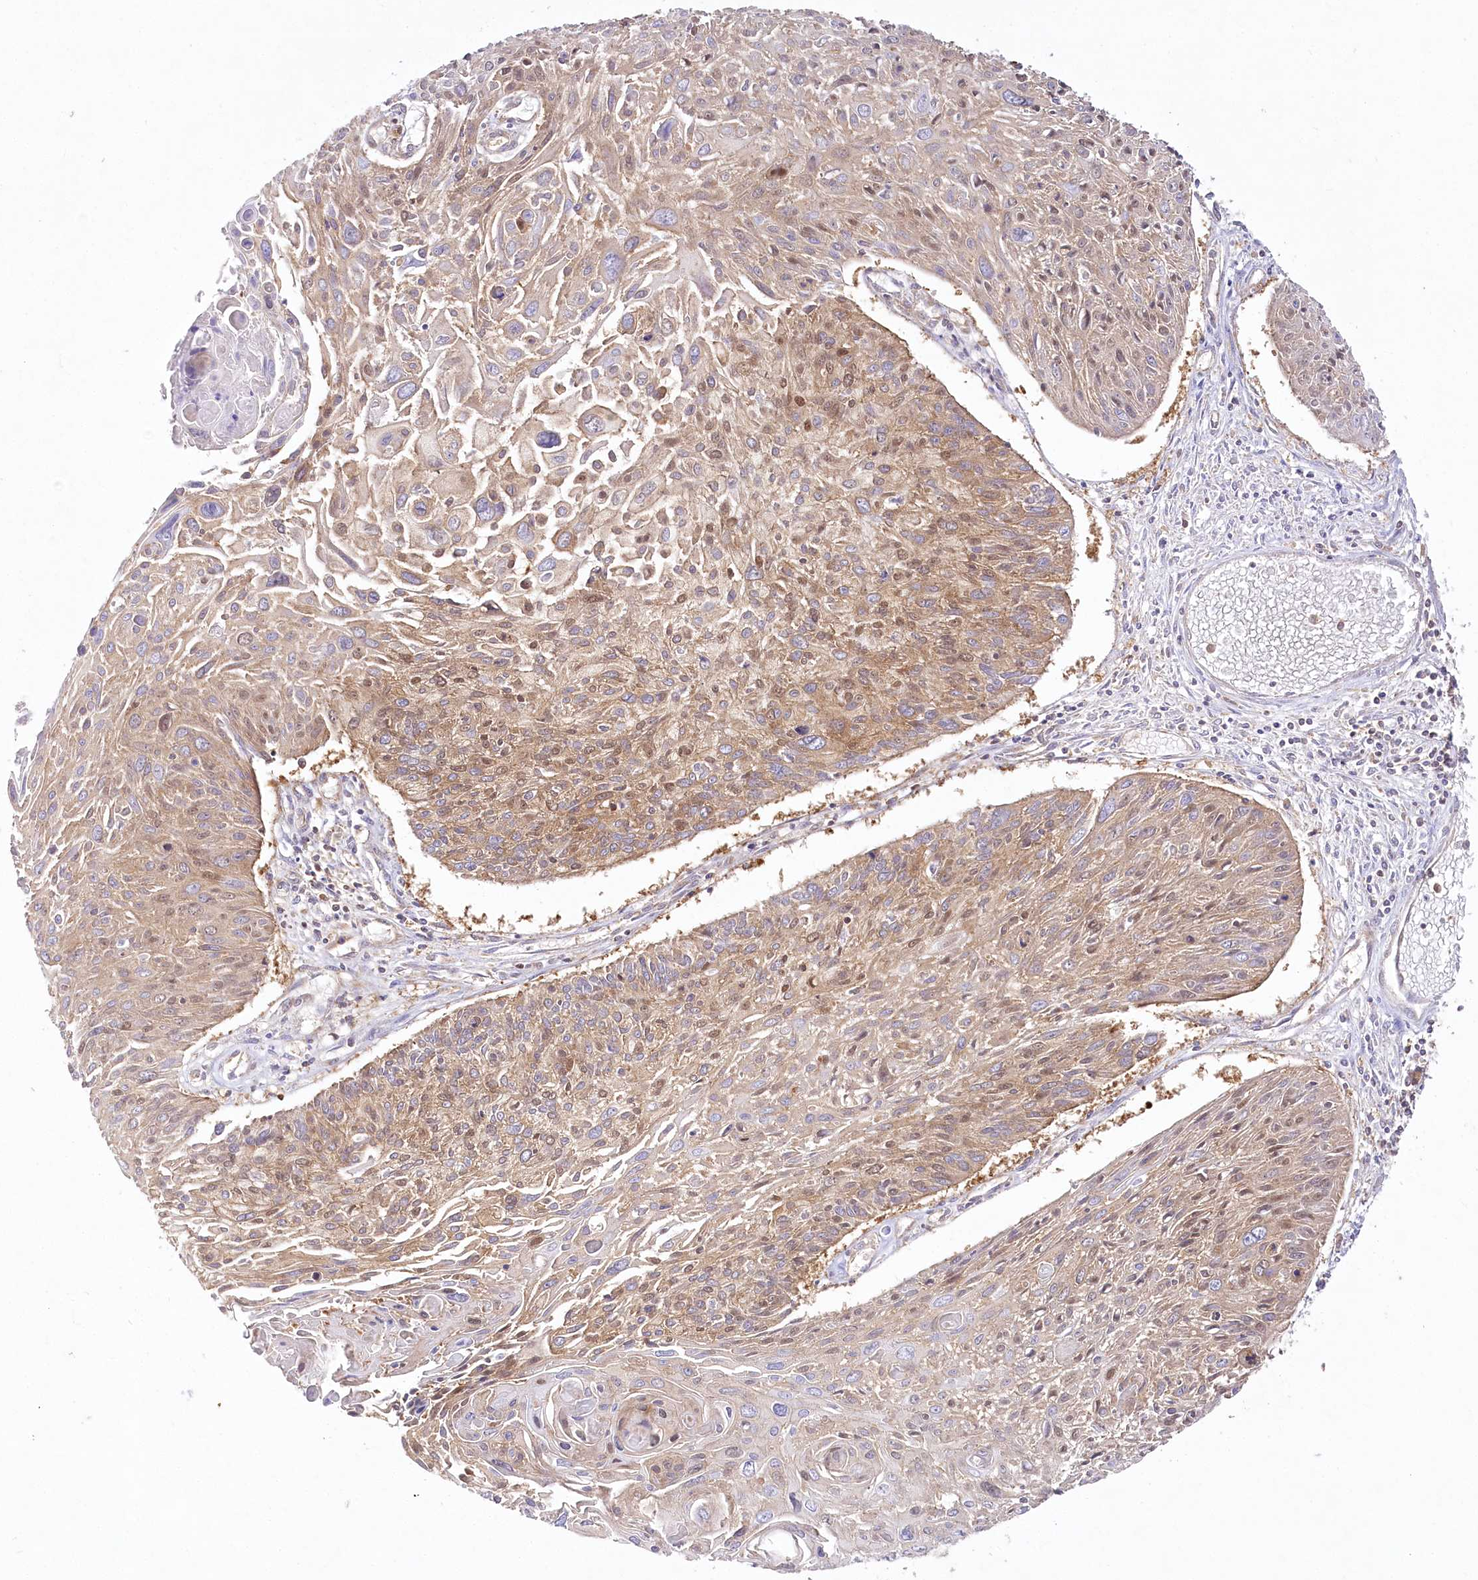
{"staining": {"intensity": "weak", "quantity": "25%-75%", "location": "cytoplasmic/membranous"}, "tissue": "cervical cancer", "cell_type": "Tumor cells", "image_type": "cancer", "snomed": [{"axis": "morphology", "description": "Squamous cell carcinoma, NOS"}, {"axis": "topography", "description": "Cervix"}], "caption": "IHC of human cervical cancer demonstrates low levels of weak cytoplasmic/membranous staining in about 25%-75% of tumor cells.", "gene": "ABRAXAS2", "patient": {"sex": "female", "age": 51}}